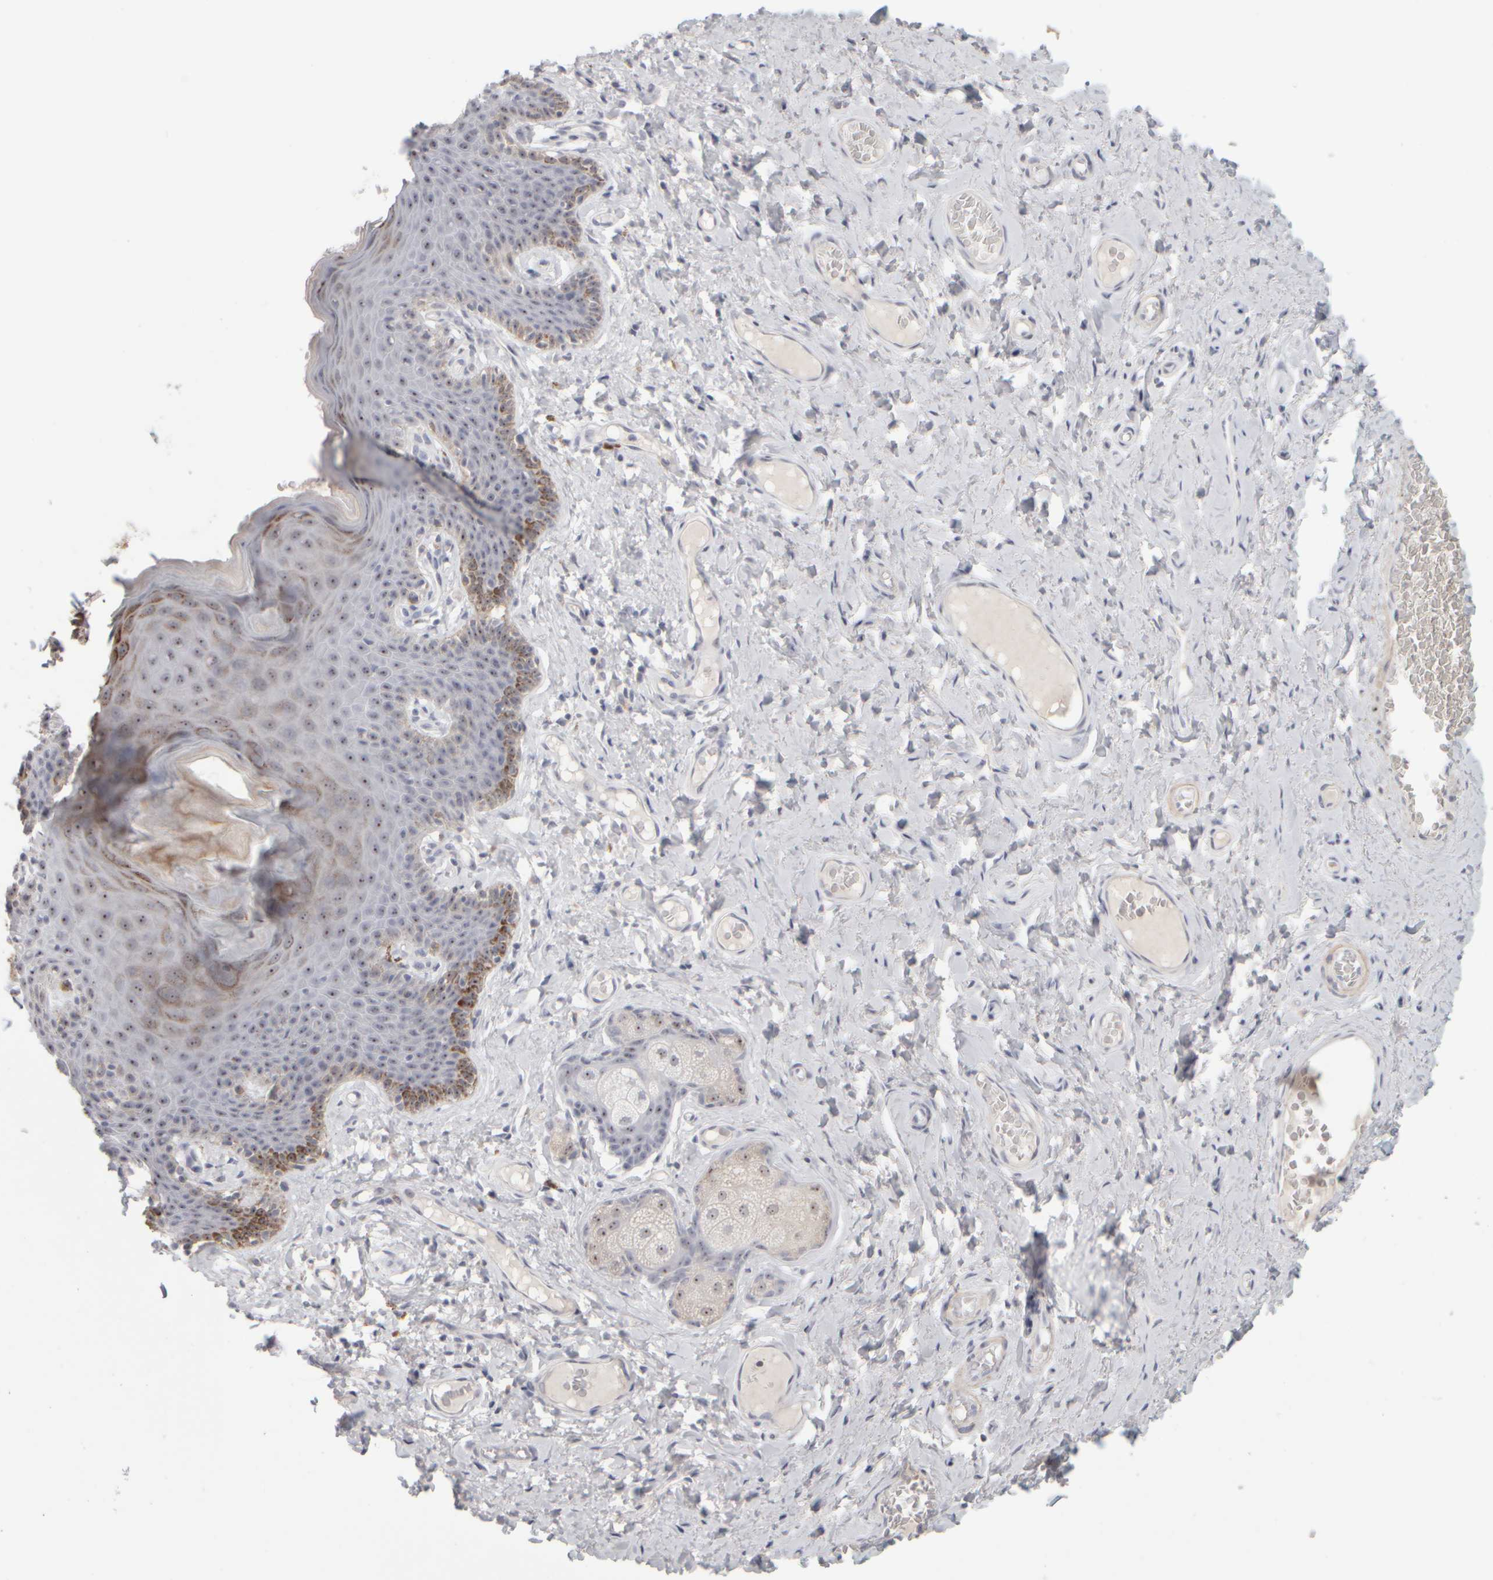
{"staining": {"intensity": "strong", "quantity": ">75%", "location": "nuclear"}, "tissue": "skin", "cell_type": "Epidermal cells", "image_type": "normal", "snomed": [{"axis": "morphology", "description": "Normal tissue, NOS"}, {"axis": "topography", "description": "Vulva"}], "caption": "A brown stain shows strong nuclear positivity of a protein in epidermal cells of benign skin.", "gene": "DCXR", "patient": {"sex": "female", "age": 66}}